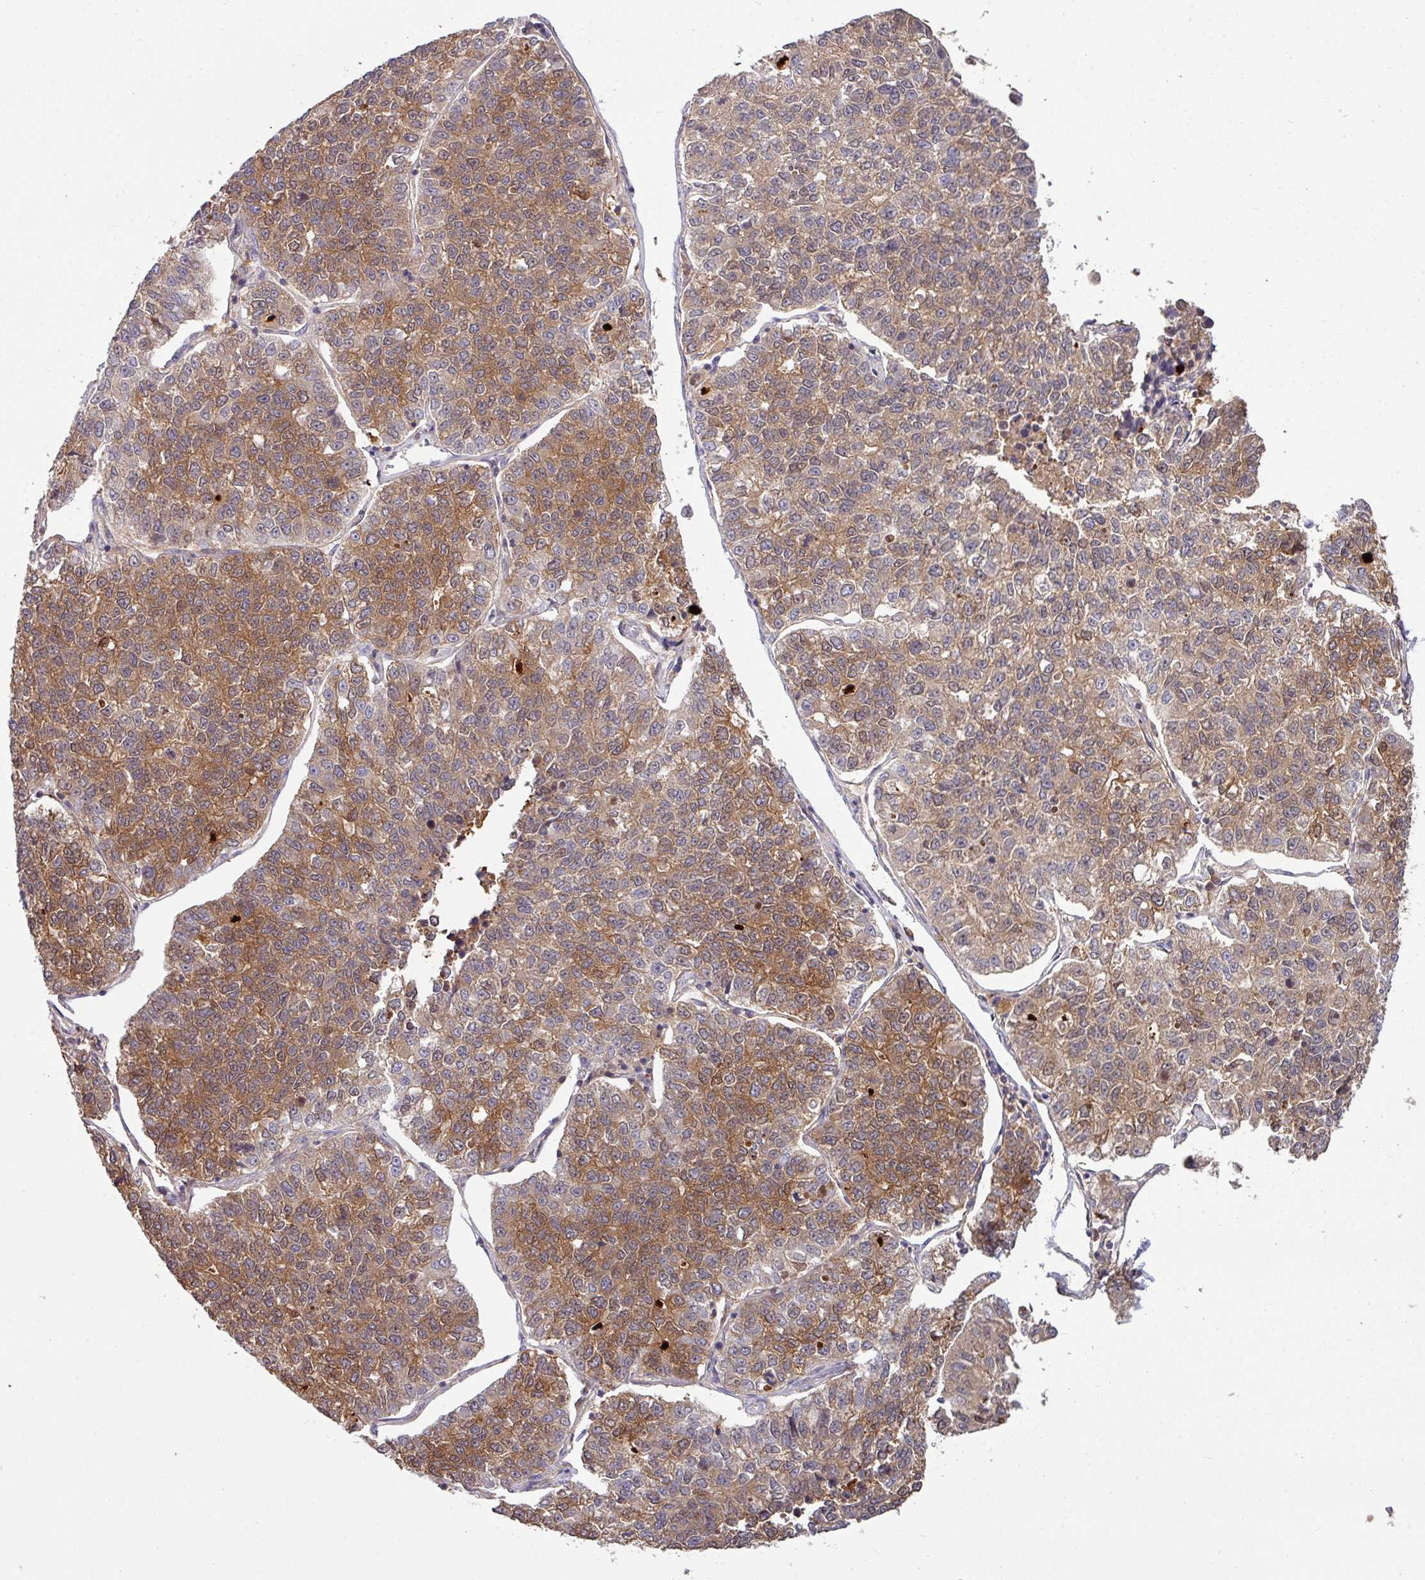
{"staining": {"intensity": "moderate", "quantity": ">75%", "location": "cytoplasmic/membranous"}, "tissue": "lung cancer", "cell_type": "Tumor cells", "image_type": "cancer", "snomed": [{"axis": "morphology", "description": "Adenocarcinoma, NOS"}, {"axis": "topography", "description": "Lung"}], "caption": "Adenocarcinoma (lung) was stained to show a protein in brown. There is medium levels of moderate cytoplasmic/membranous staining in approximately >75% of tumor cells. (Stains: DAB in brown, nuclei in blue, Microscopy: brightfield microscopy at high magnification).", "gene": "SLAMF6", "patient": {"sex": "male", "age": 49}}